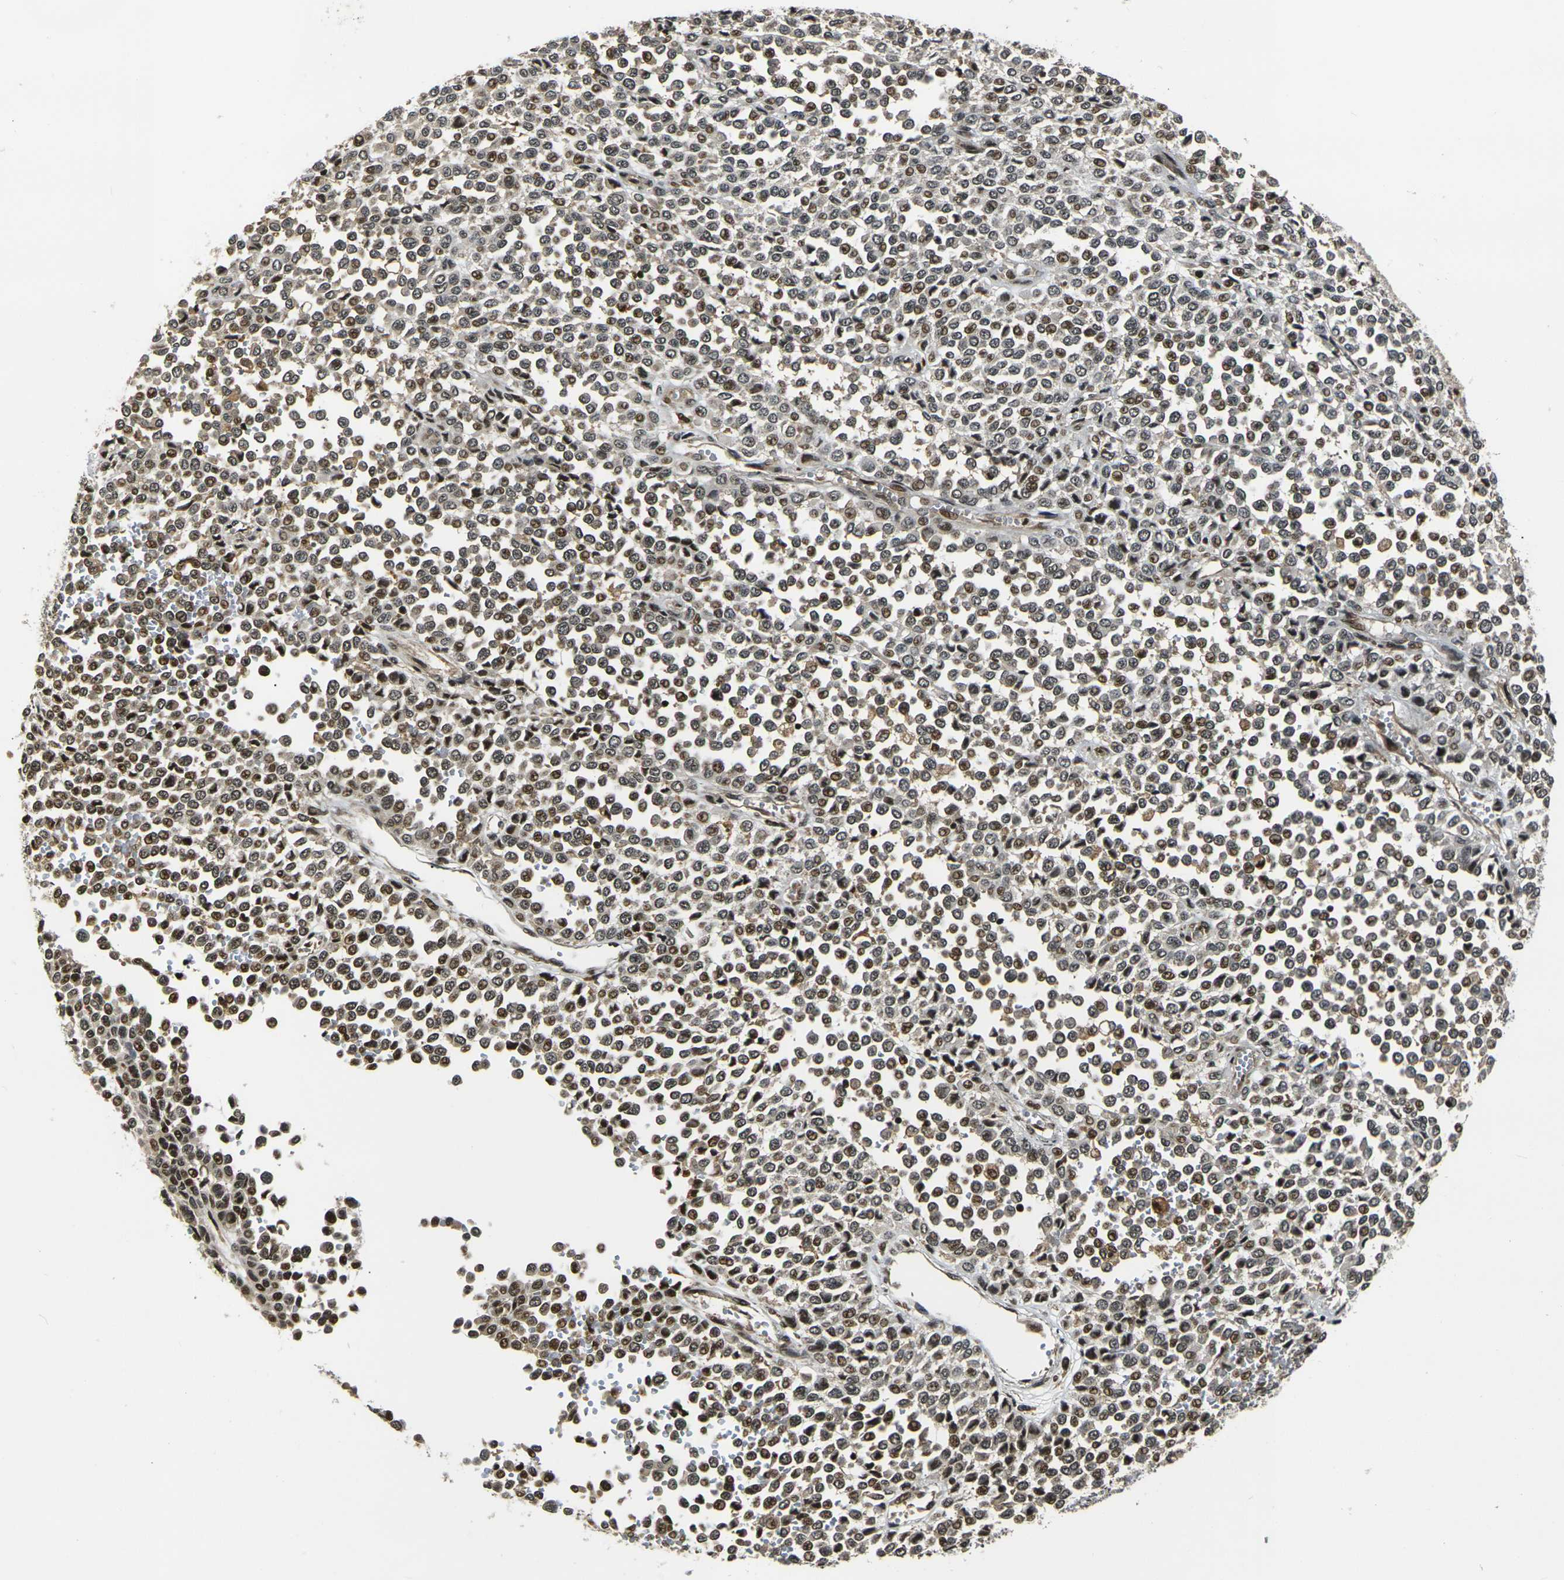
{"staining": {"intensity": "moderate", "quantity": ">75%", "location": "cytoplasmic/membranous,nuclear"}, "tissue": "melanoma", "cell_type": "Tumor cells", "image_type": "cancer", "snomed": [{"axis": "morphology", "description": "Malignant melanoma, Metastatic site"}, {"axis": "topography", "description": "Pancreas"}], "caption": "This micrograph demonstrates malignant melanoma (metastatic site) stained with IHC to label a protein in brown. The cytoplasmic/membranous and nuclear of tumor cells show moderate positivity for the protein. Nuclei are counter-stained blue.", "gene": "ACTL6A", "patient": {"sex": "female", "age": 30}}